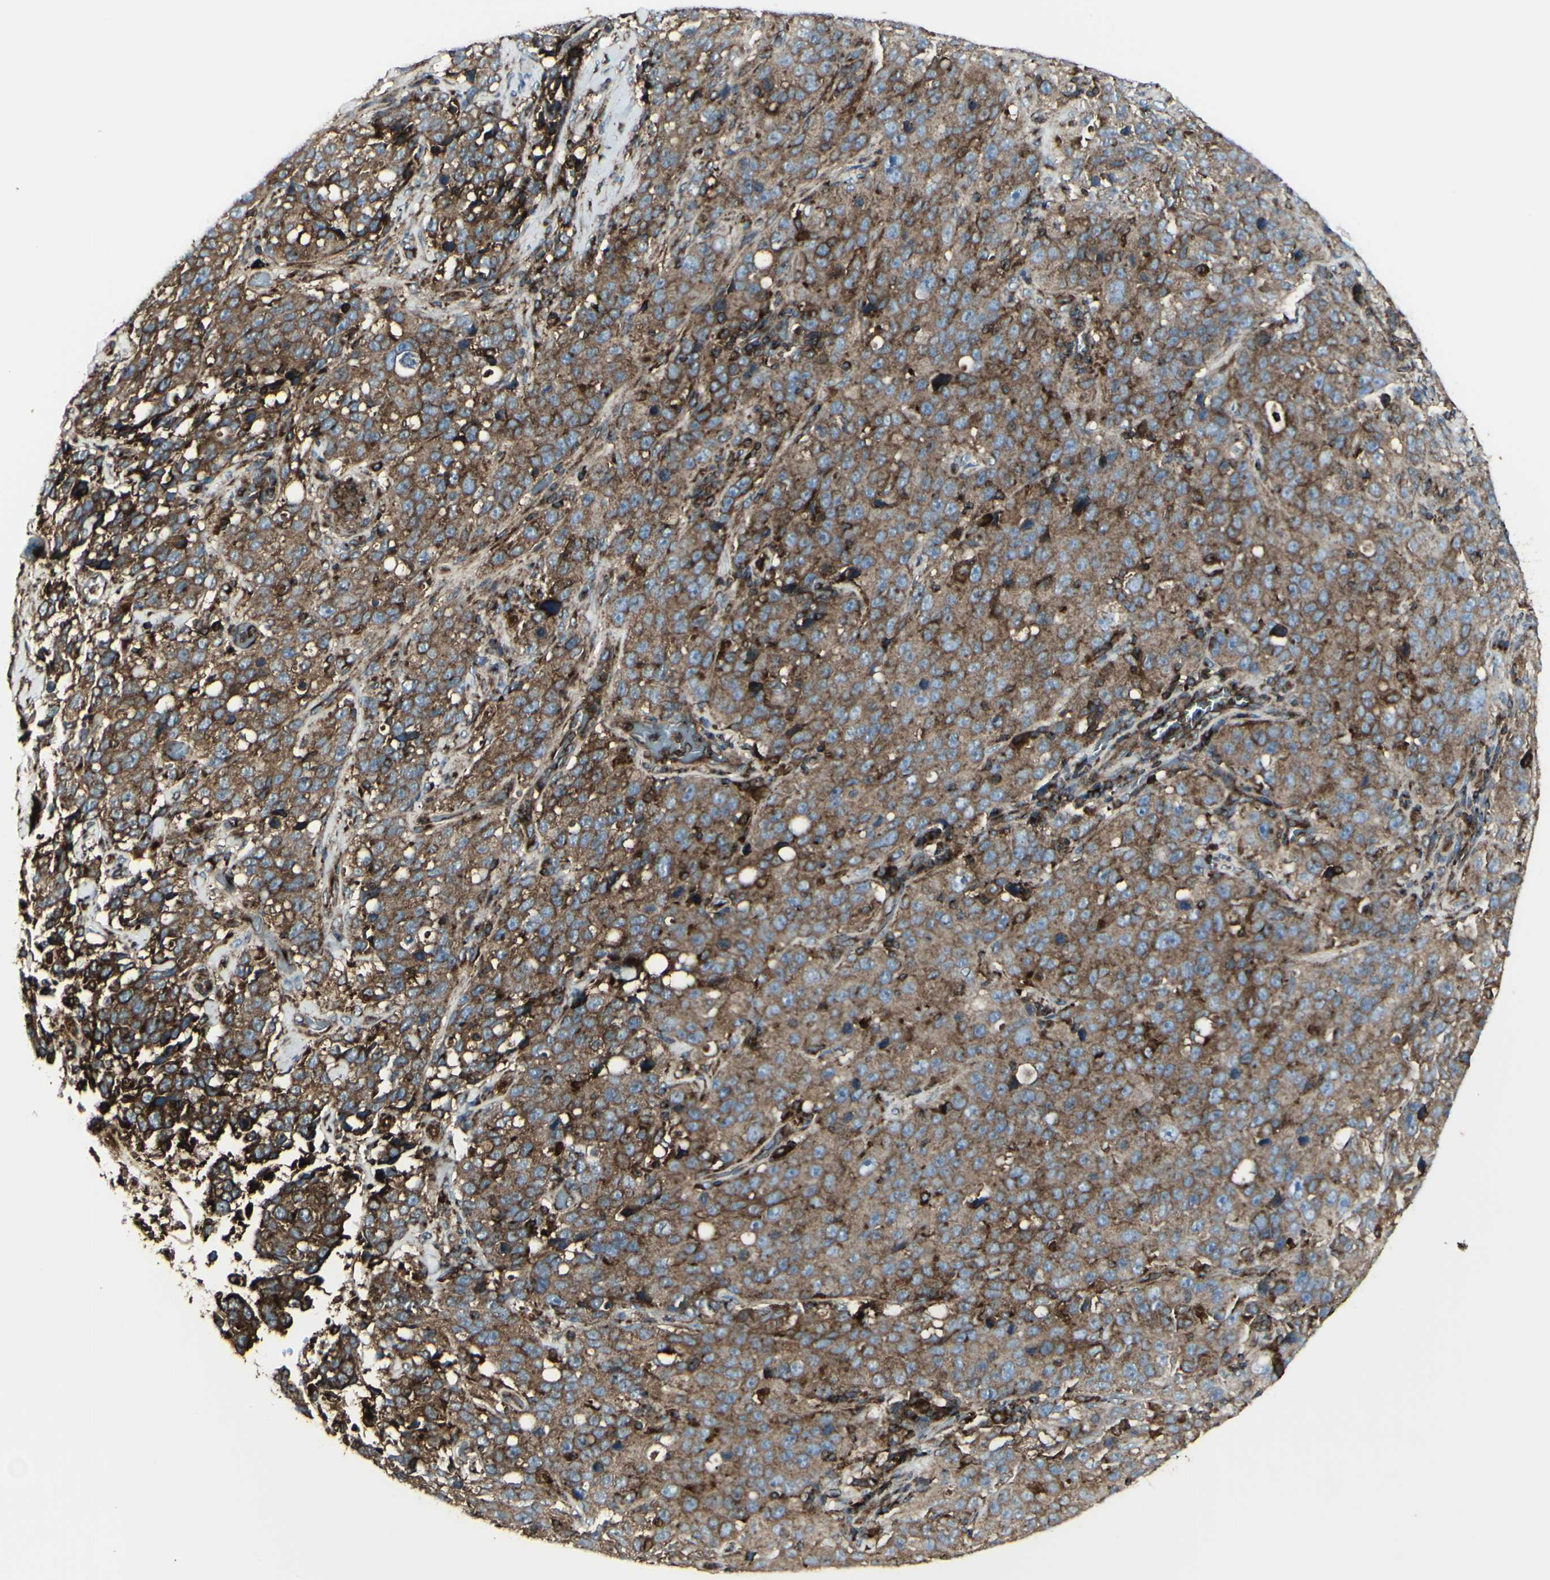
{"staining": {"intensity": "moderate", "quantity": ">75%", "location": "cytoplasmic/membranous"}, "tissue": "stomach cancer", "cell_type": "Tumor cells", "image_type": "cancer", "snomed": [{"axis": "morphology", "description": "Normal tissue, NOS"}, {"axis": "morphology", "description": "Adenocarcinoma, NOS"}, {"axis": "topography", "description": "Stomach"}], "caption": "Tumor cells reveal medium levels of moderate cytoplasmic/membranous positivity in about >75% of cells in human stomach adenocarcinoma.", "gene": "NAPA", "patient": {"sex": "male", "age": 48}}